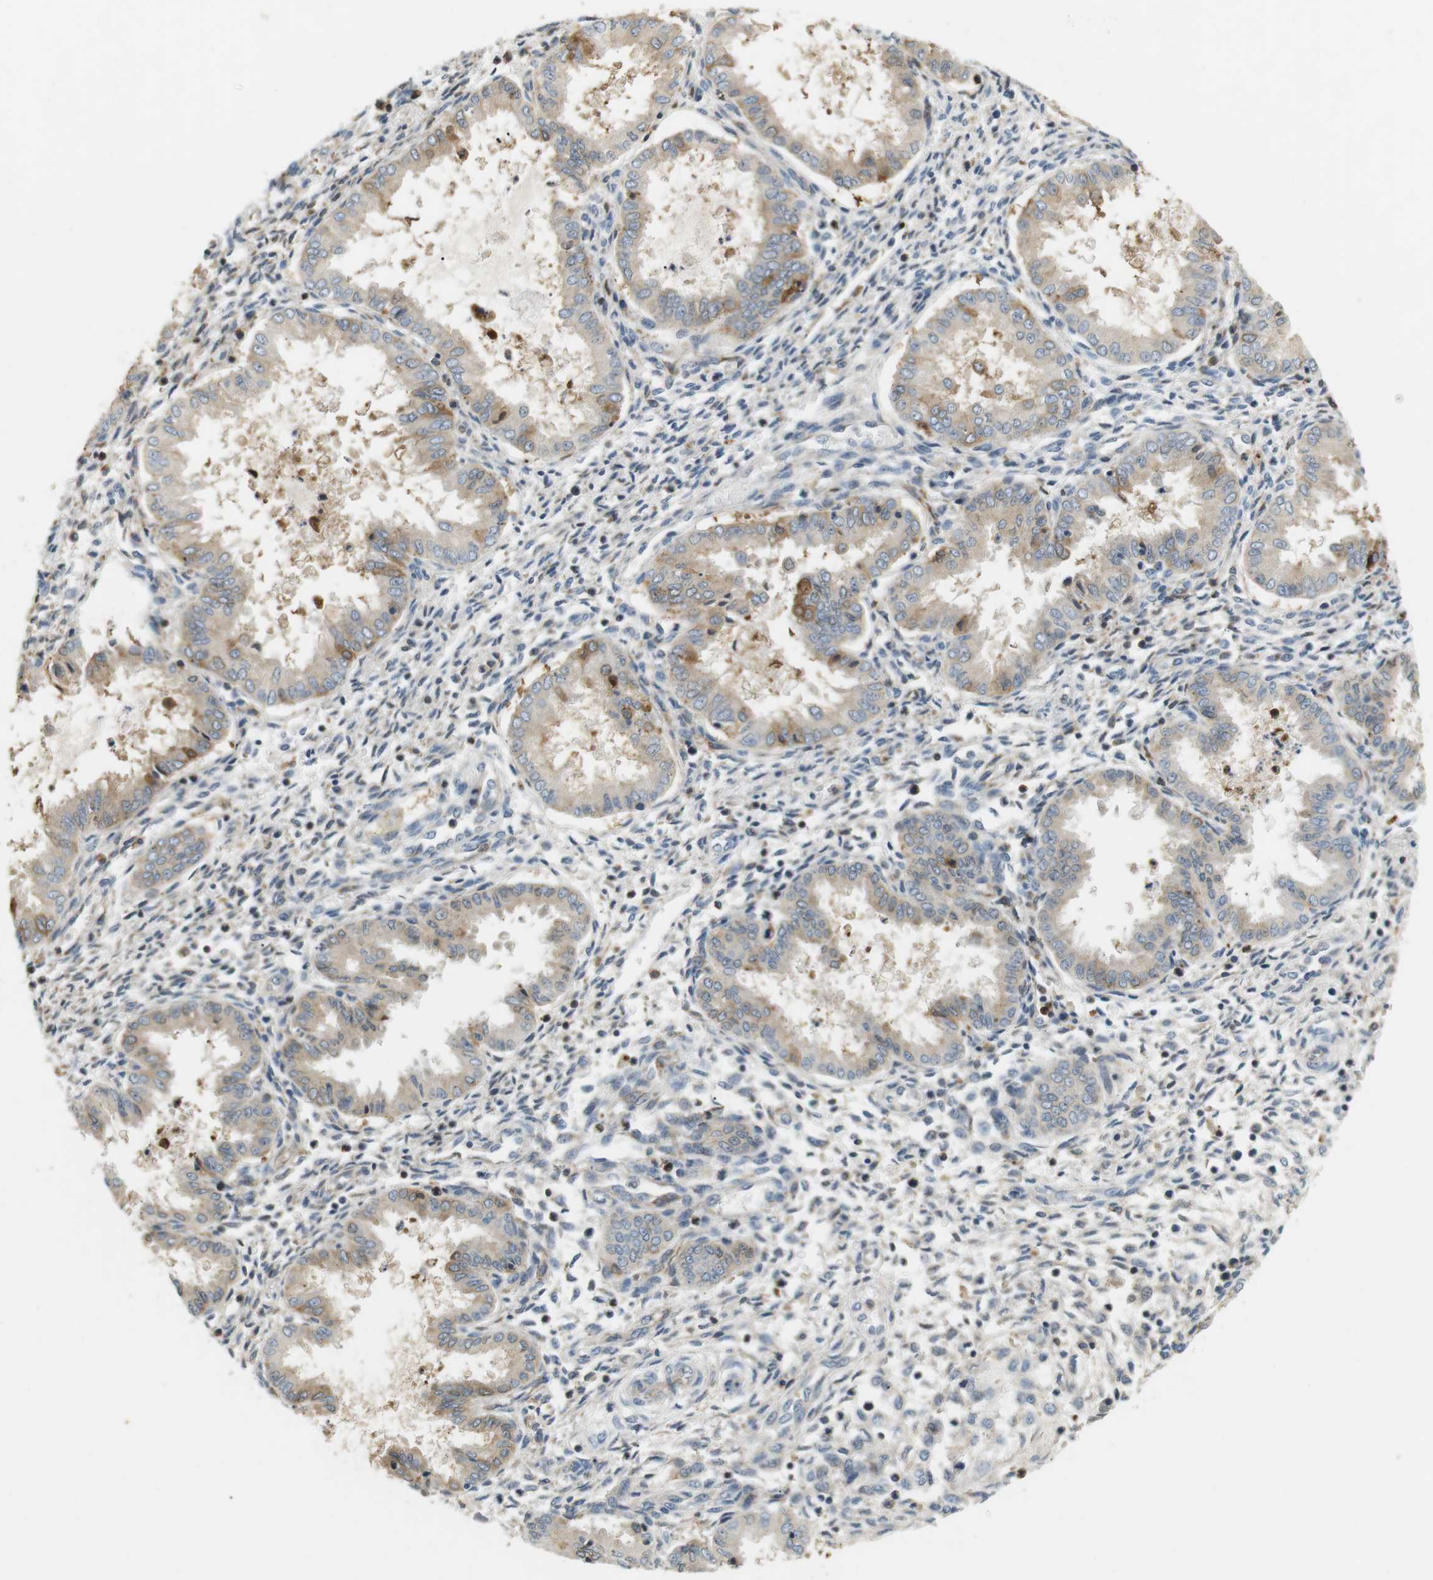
{"staining": {"intensity": "weak", "quantity": "<25%", "location": "cytoplasmic/membranous"}, "tissue": "endometrium", "cell_type": "Cells in endometrial stroma", "image_type": "normal", "snomed": [{"axis": "morphology", "description": "Normal tissue, NOS"}, {"axis": "topography", "description": "Endometrium"}], "caption": "Cells in endometrial stroma show no significant protein expression in unremarkable endometrium.", "gene": "P2RY1", "patient": {"sex": "female", "age": 33}}